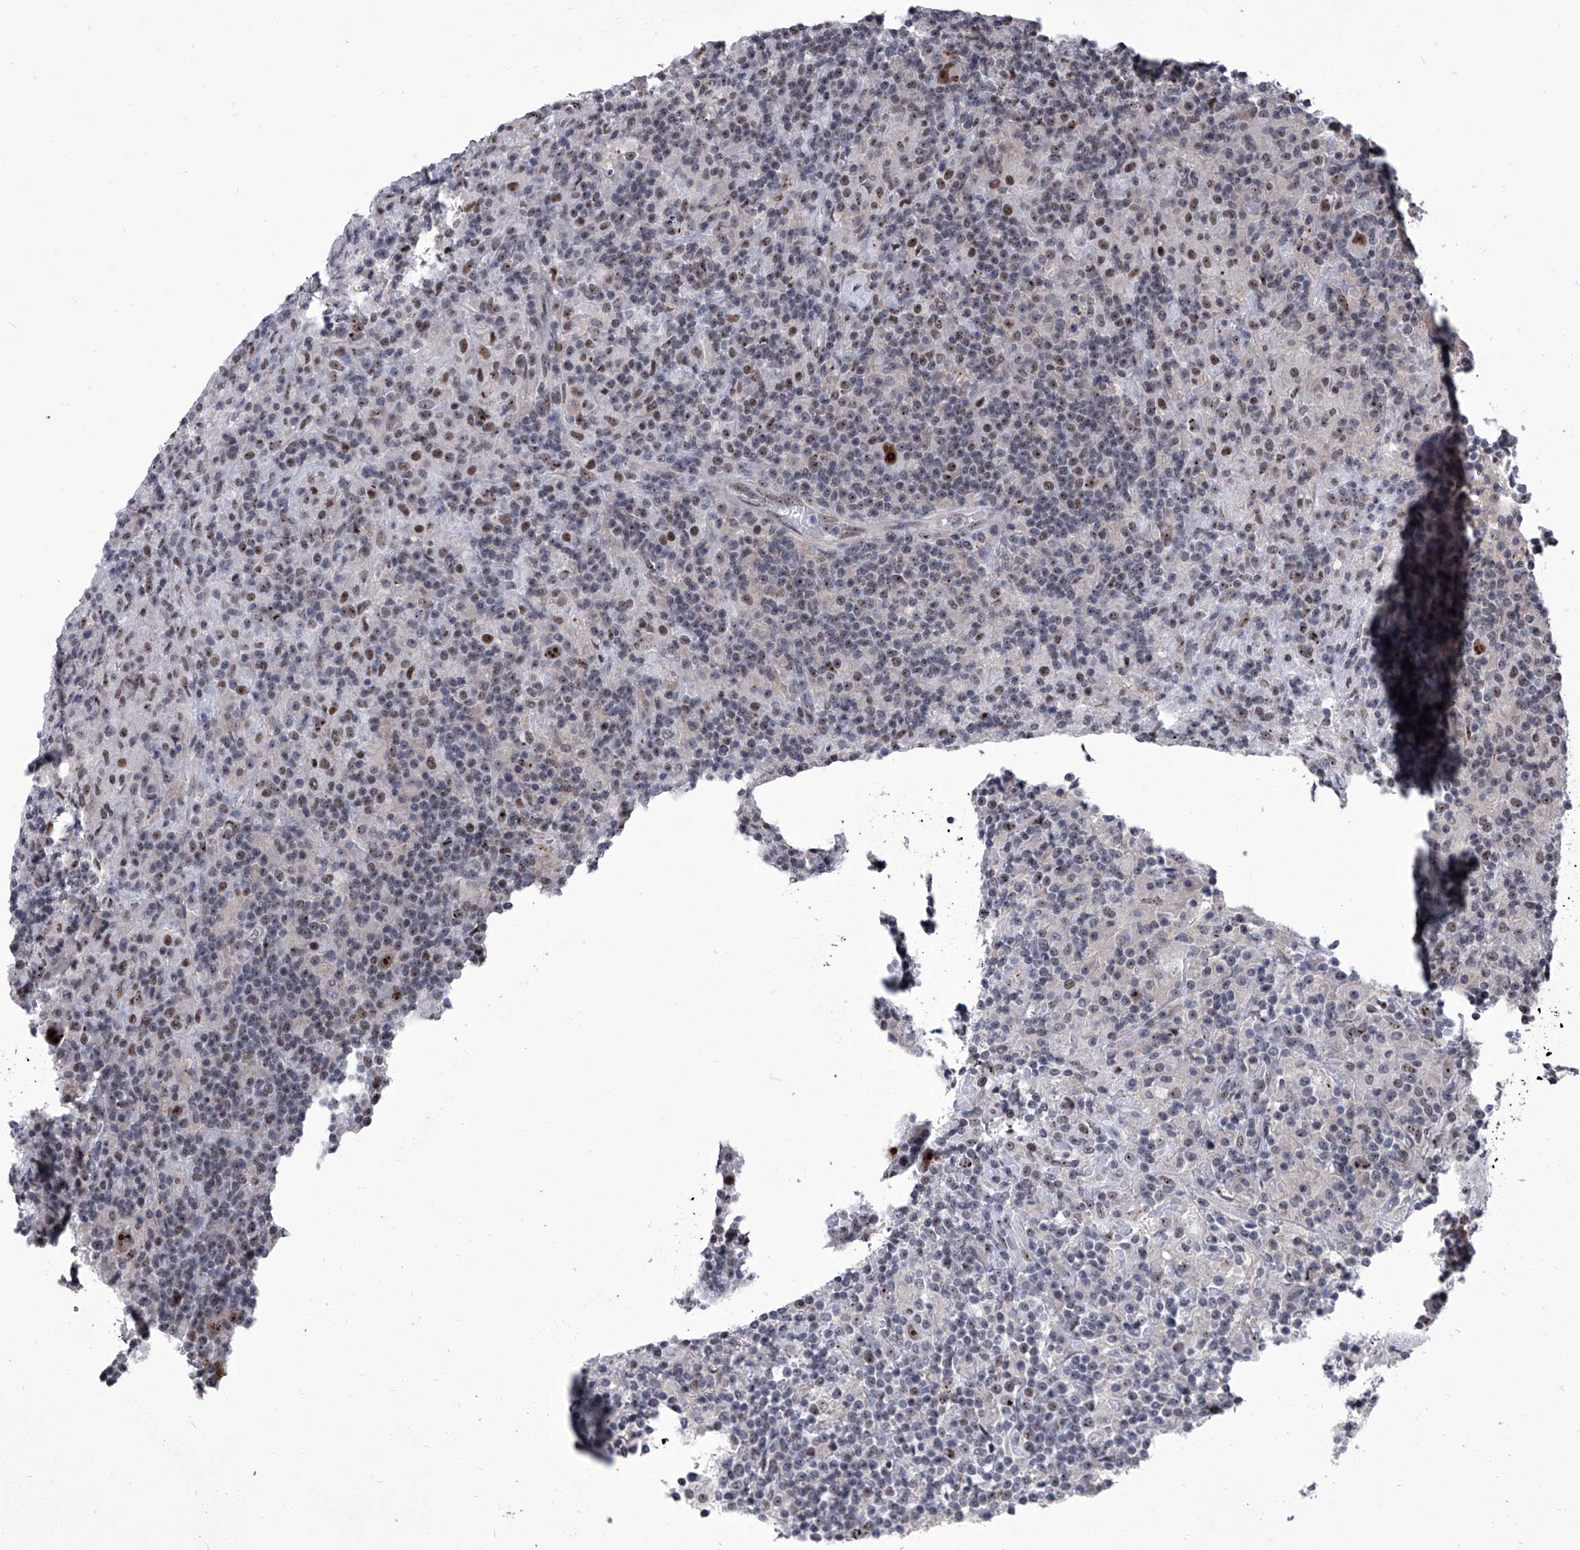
{"staining": {"intensity": "moderate", "quantity": ">75%", "location": "nuclear"}, "tissue": "lymphoma", "cell_type": "Tumor cells", "image_type": "cancer", "snomed": [{"axis": "morphology", "description": "Hodgkin's disease, NOS"}, {"axis": "topography", "description": "Lymph node"}], "caption": "Immunohistochemical staining of human Hodgkin's disease reveals moderate nuclear protein staining in about >75% of tumor cells.", "gene": "CMTR1", "patient": {"sex": "male", "age": 70}}